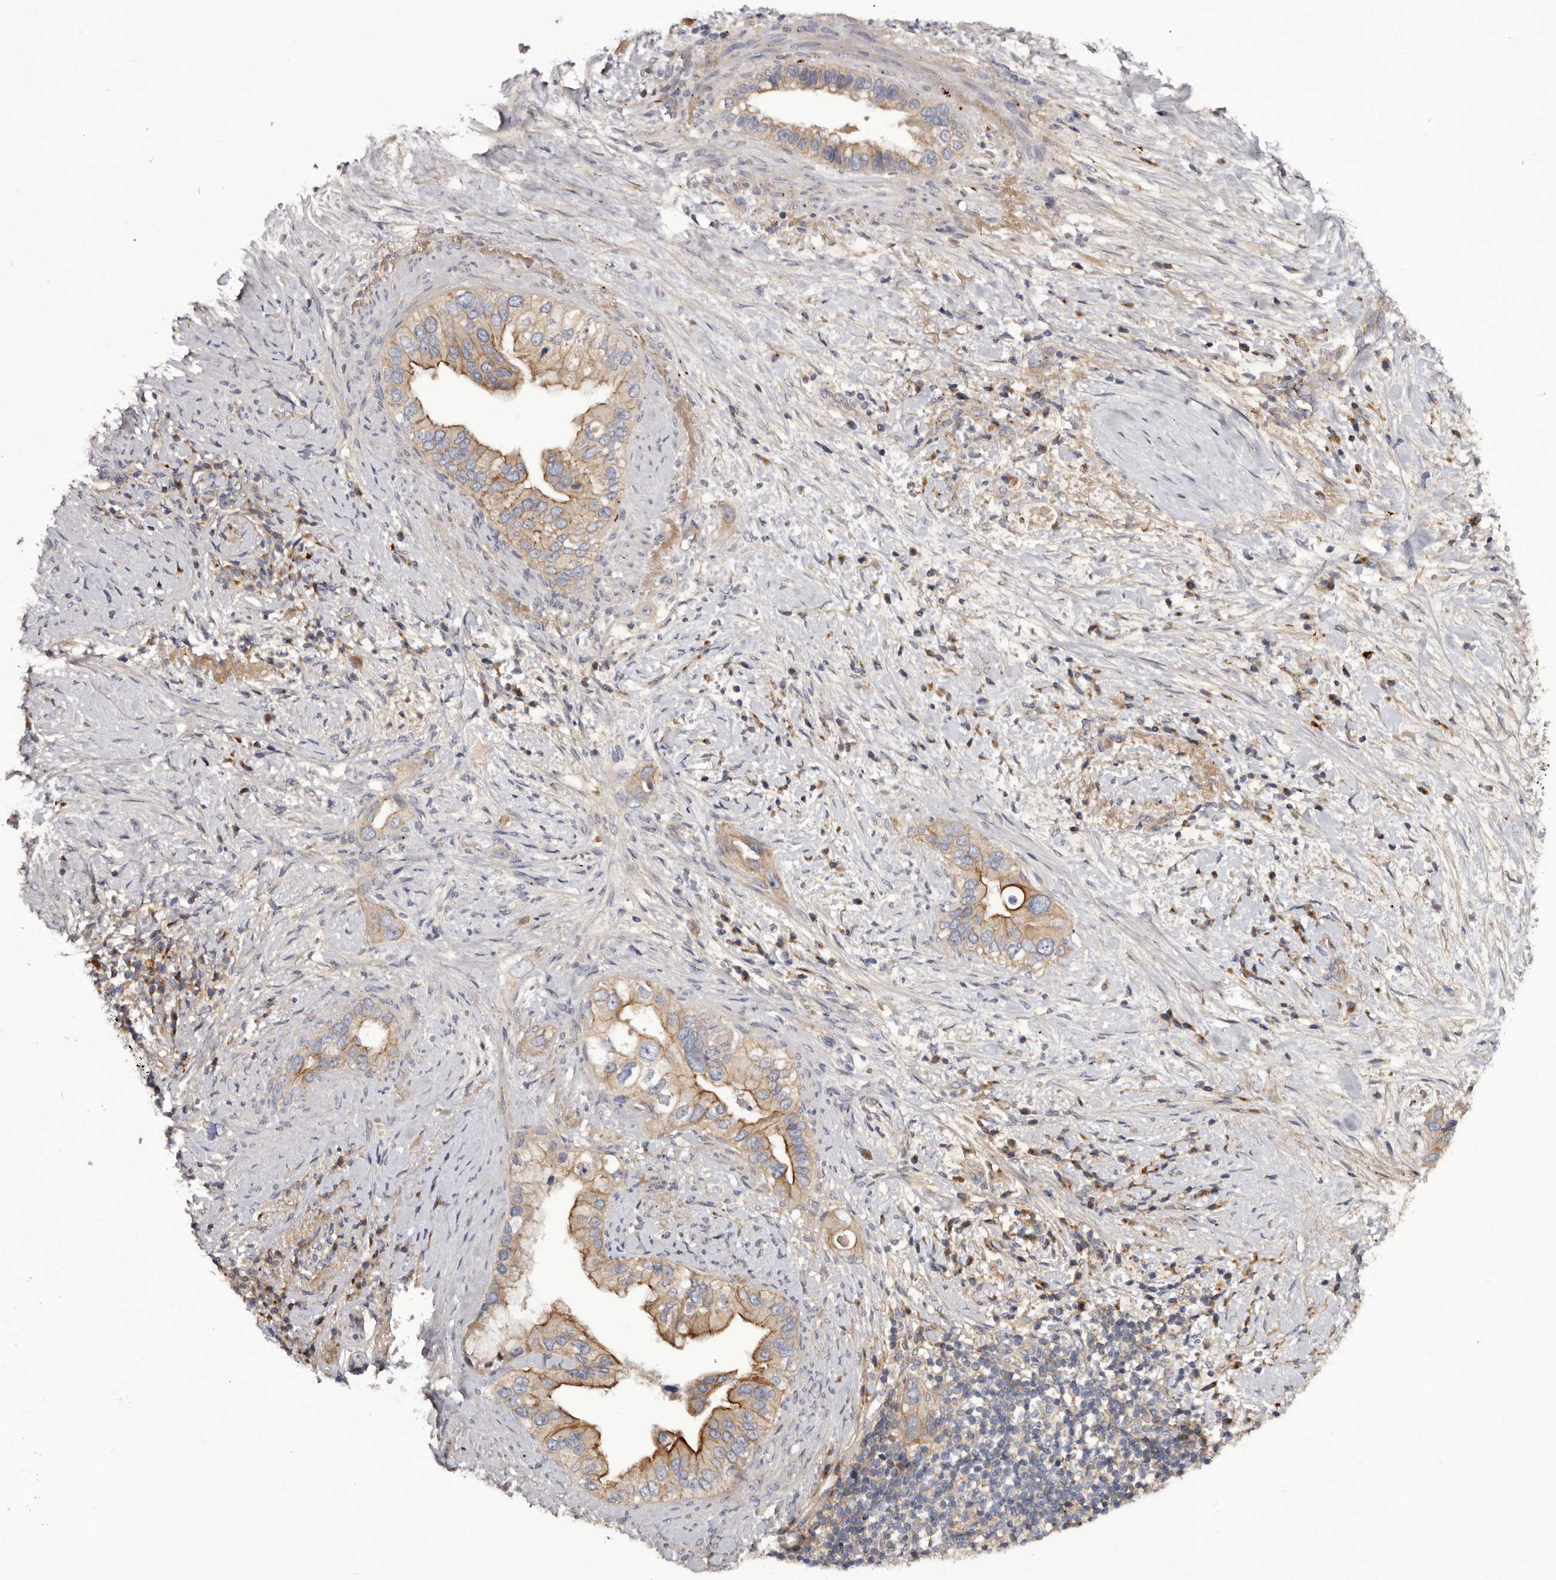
{"staining": {"intensity": "moderate", "quantity": "25%-75%", "location": "cytoplasmic/membranous"}, "tissue": "pancreatic cancer", "cell_type": "Tumor cells", "image_type": "cancer", "snomed": [{"axis": "morphology", "description": "Inflammation, NOS"}, {"axis": "morphology", "description": "Adenocarcinoma, NOS"}, {"axis": "topography", "description": "Pancreas"}], "caption": "A high-resolution image shows IHC staining of adenocarcinoma (pancreatic), which exhibits moderate cytoplasmic/membranous positivity in approximately 25%-75% of tumor cells. The staining is performed using DAB (3,3'-diaminobenzidine) brown chromogen to label protein expression. The nuclei are counter-stained blue using hematoxylin.", "gene": "INKA2", "patient": {"sex": "female", "age": 56}}